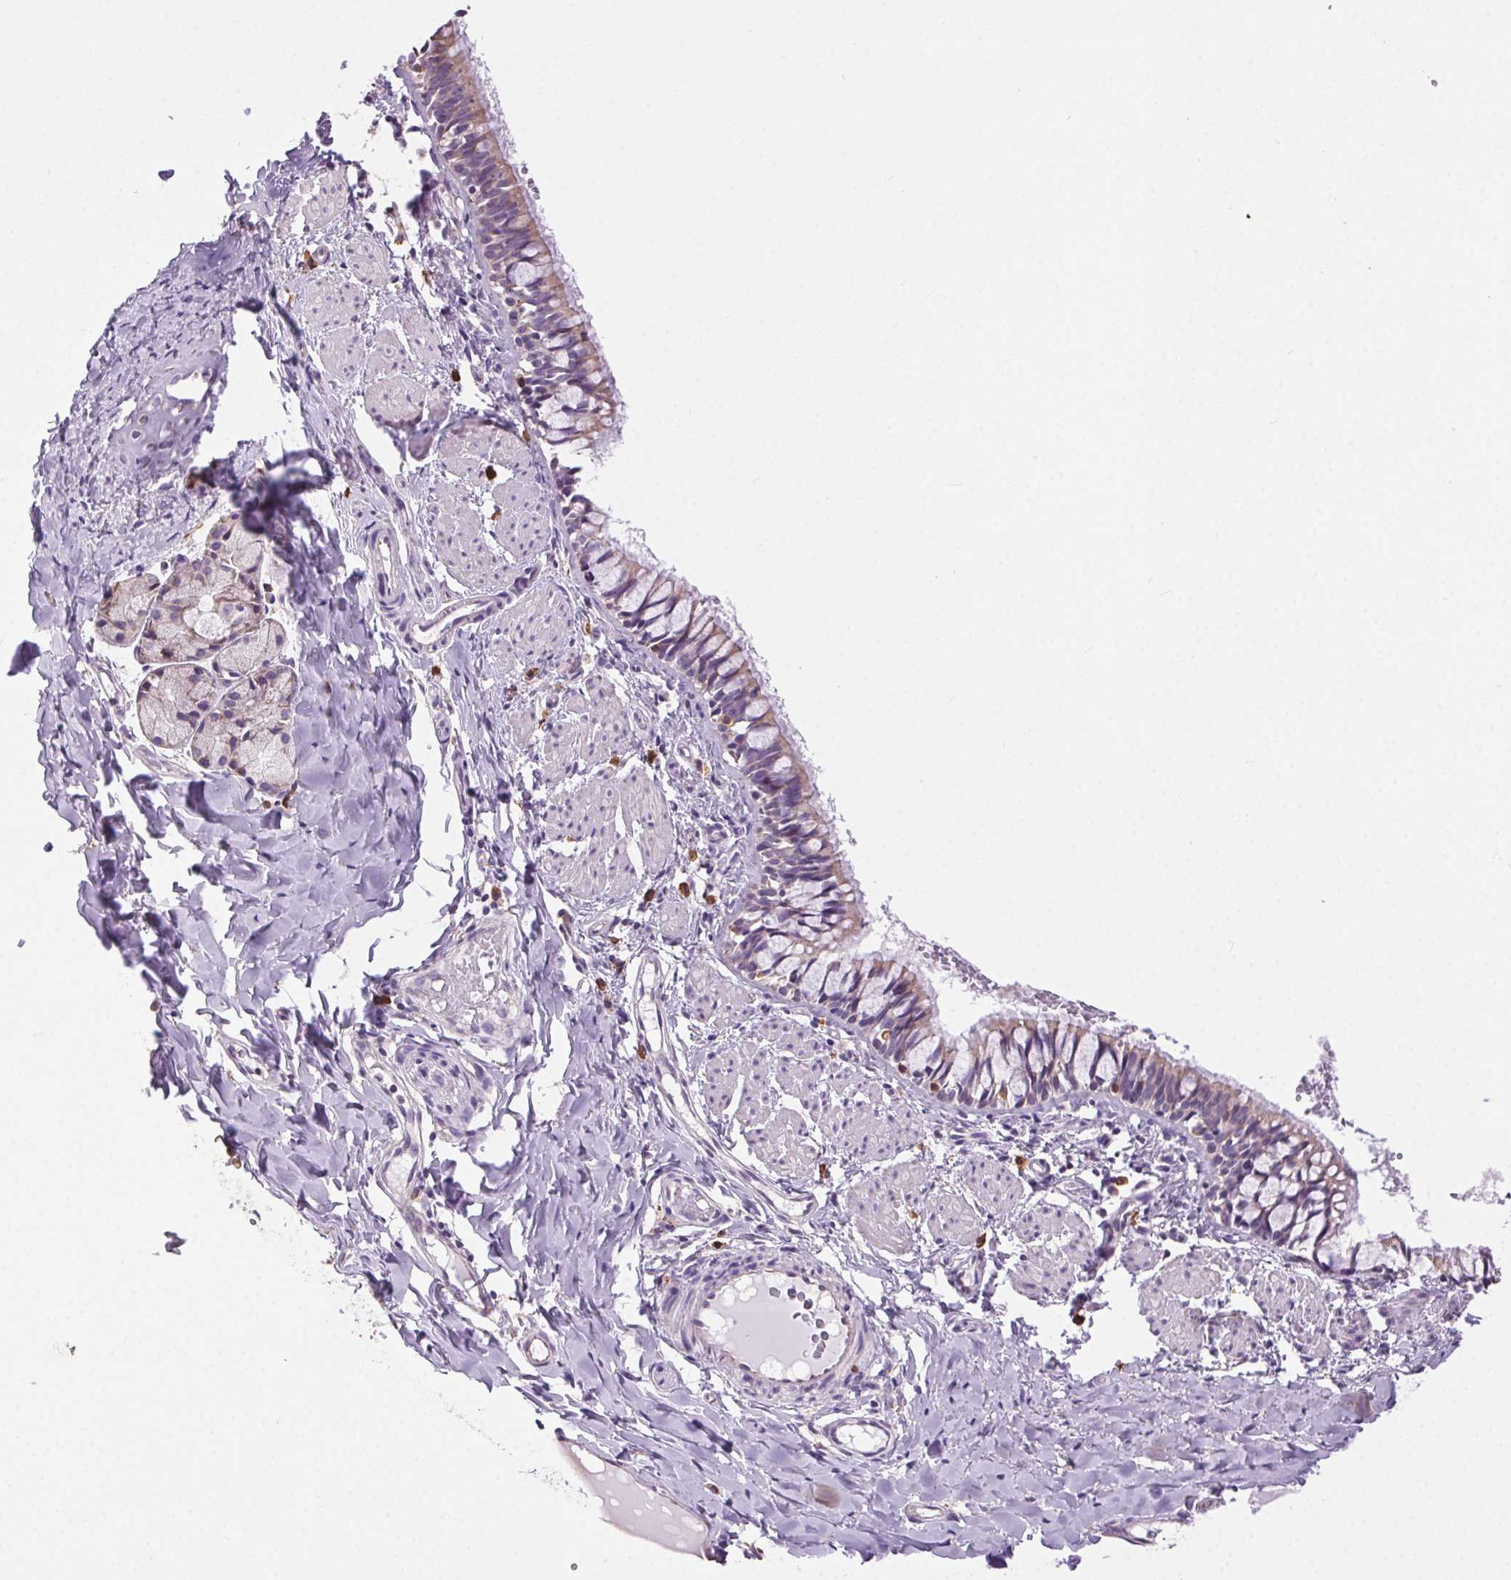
{"staining": {"intensity": "weak", "quantity": "25%-75%", "location": "cytoplasmic/membranous"}, "tissue": "bronchus", "cell_type": "Respiratory epithelial cells", "image_type": "normal", "snomed": [{"axis": "morphology", "description": "Normal tissue, NOS"}, {"axis": "topography", "description": "Bronchus"}], "caption": "Immunohistochemistry staining of normal bronchus, which exhibits low levels of weak cytoplasmic/membranous staining in approximately 25%-75% of respiratory epithelial cells indicating weak cytoplasmic/membranous protein positivity. The staining was performed using DAB (3,3'-diaminobenzidine) (brown) for protein detection and nuclei were counterstained in hematoxylin (blue).", "gene": "SNX31", "patient": {"sex": "male", "age": 1}}